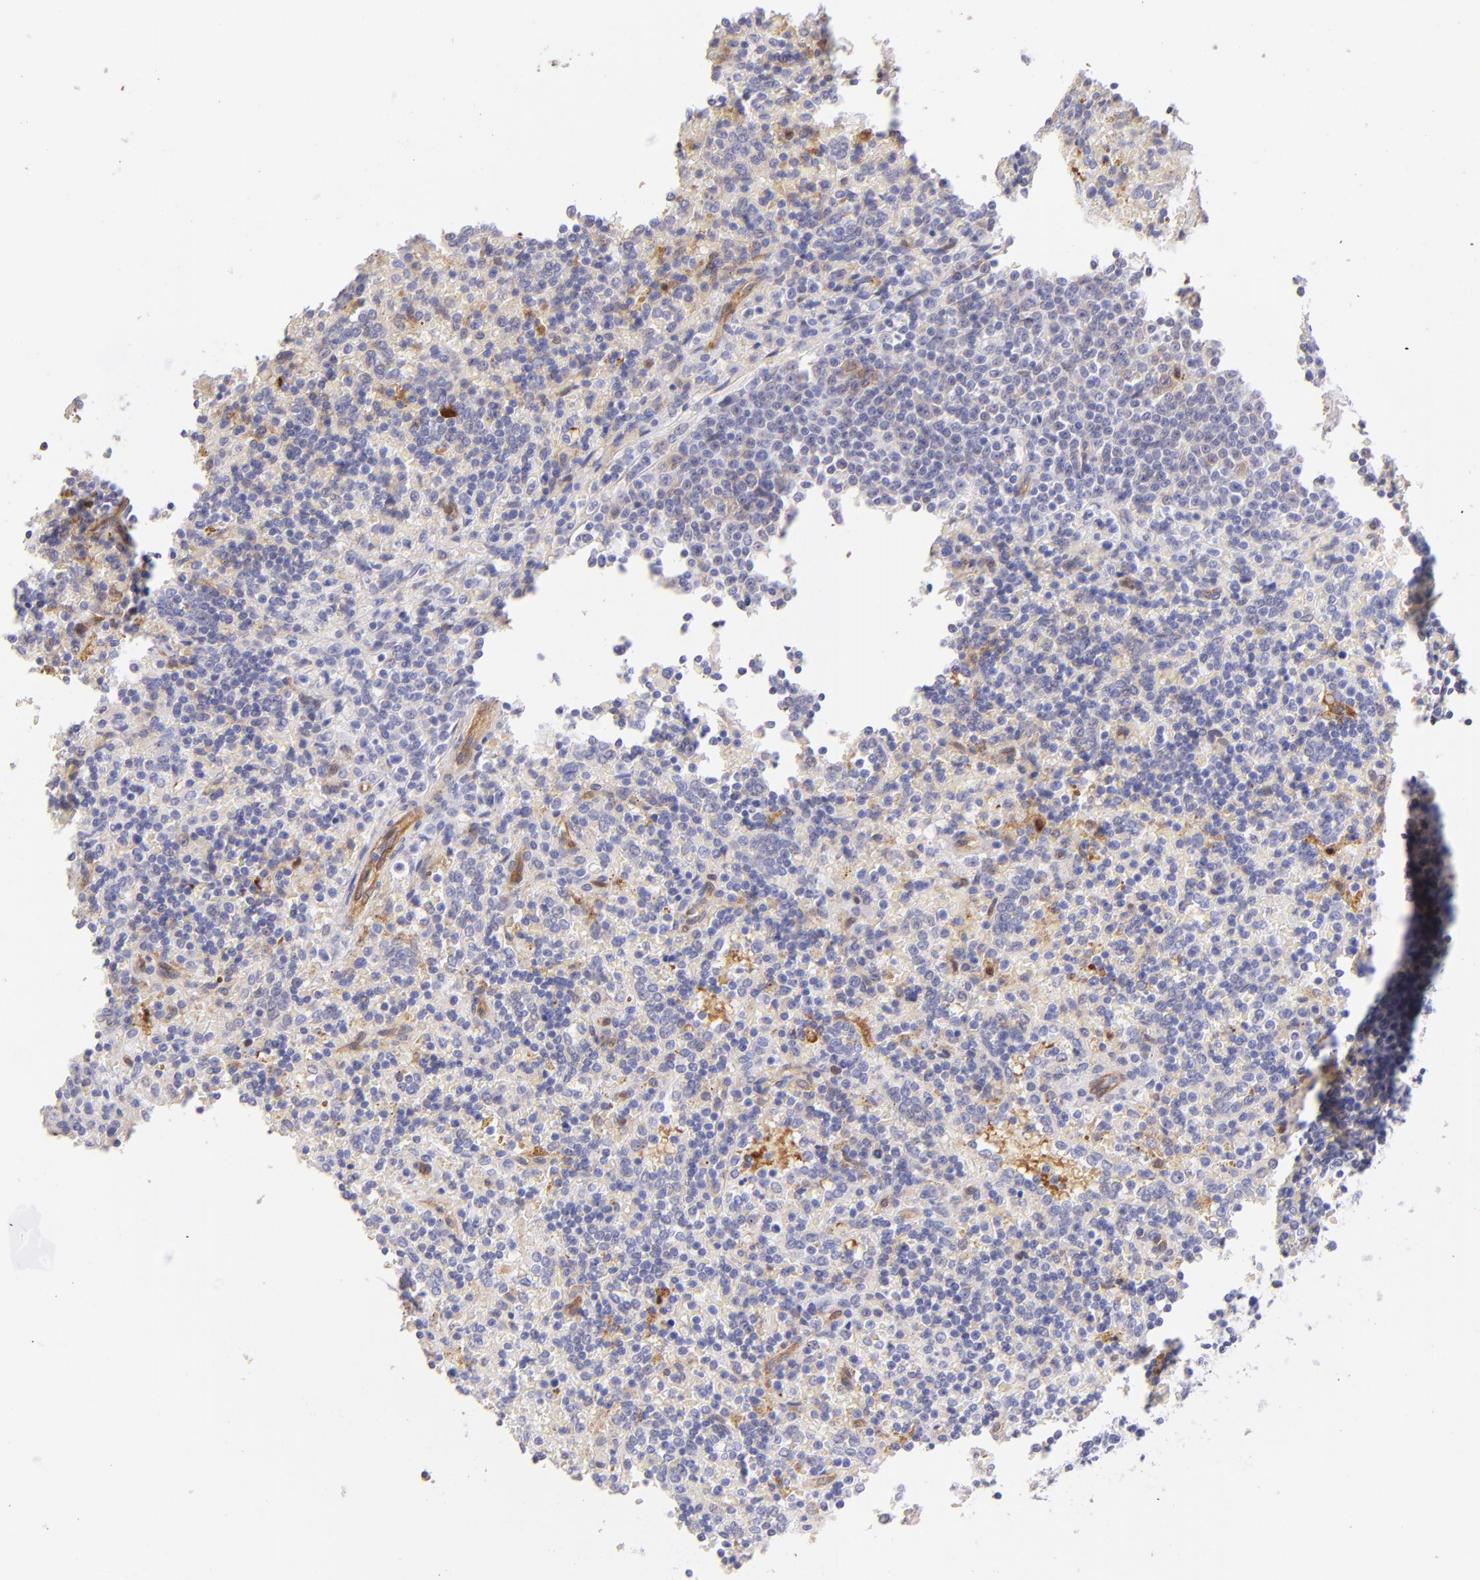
{"staining": {"intensity": "negative", "quantity": "none", "location": "none"}, "tissue": "lymphoma", "cell_type": "Tumor cells", "image_type": "cancer", "snomed": [{"axis": "morphology", "description": "Malignant lymphoma, non-Hodgkin's type, Low grade"}, {"axis": "topography", "description": "Spleen"}], "caption": "Lymphoma was stained to show a protein in brown. There is no significant expression in tumor cells.", "gene": "SH2D4A", "patient": {"sex": "male", "age": 67}}